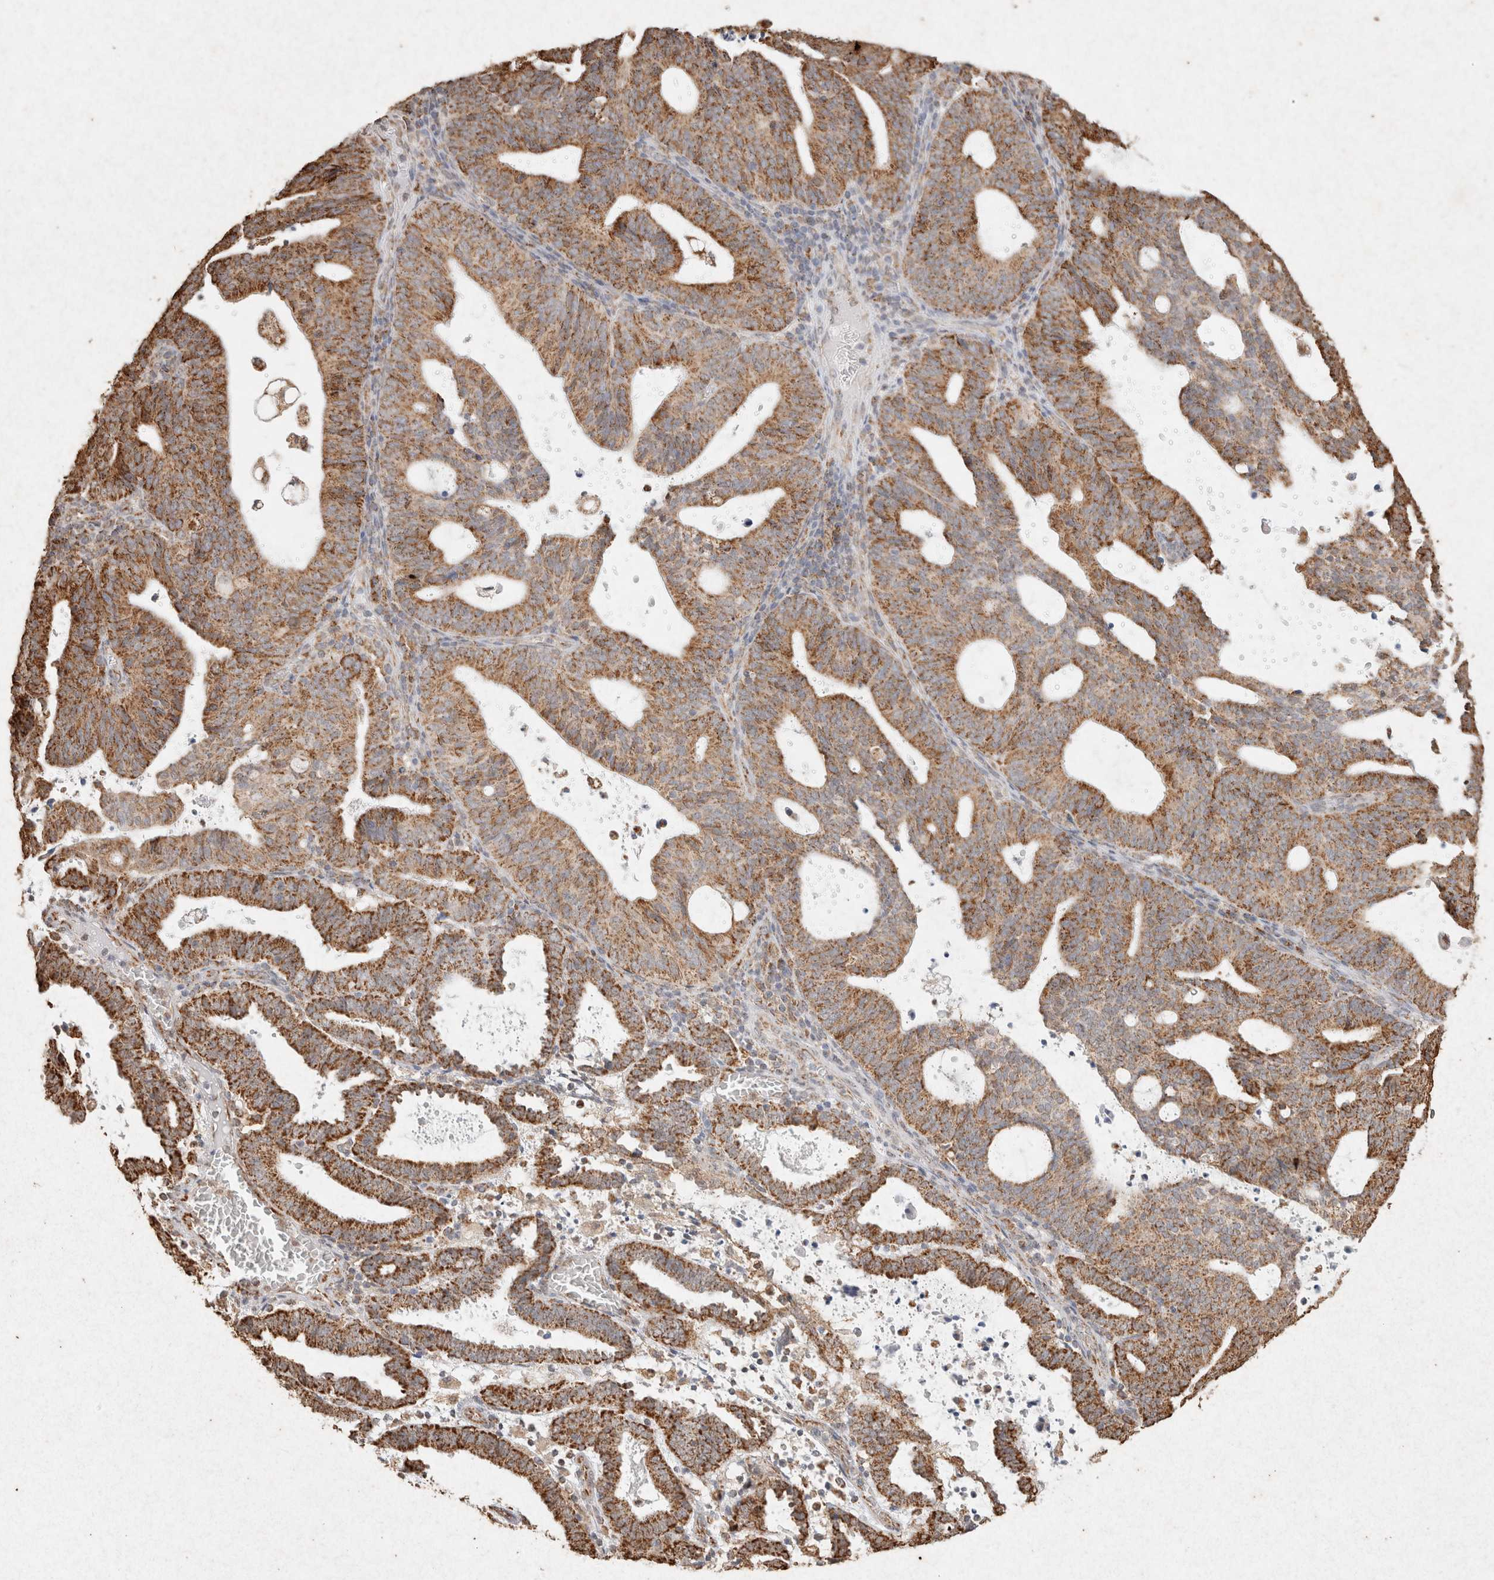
{"staining": {"intensity": "strong", "quantity": ">75%", "location": "cytoplasmic/membranous"}, "tissue": "endometrial cancer", "cell_type": "Tumor cells", "image_type": "cancer", "snomed": [{"axis": "morphology", "description": "Adenocarcinoma, NOS"}, {"axis": "topography", "description": "Uterus"}], "caption": "Immunohistochemical staining of endometrial adenocarcinoma exhibits high levels of strong cytoplasmic/membranous protein expression in about >75% of tumor cells.", "gene": "SDC2", "patient": {"sex": "female", "age": 83}}